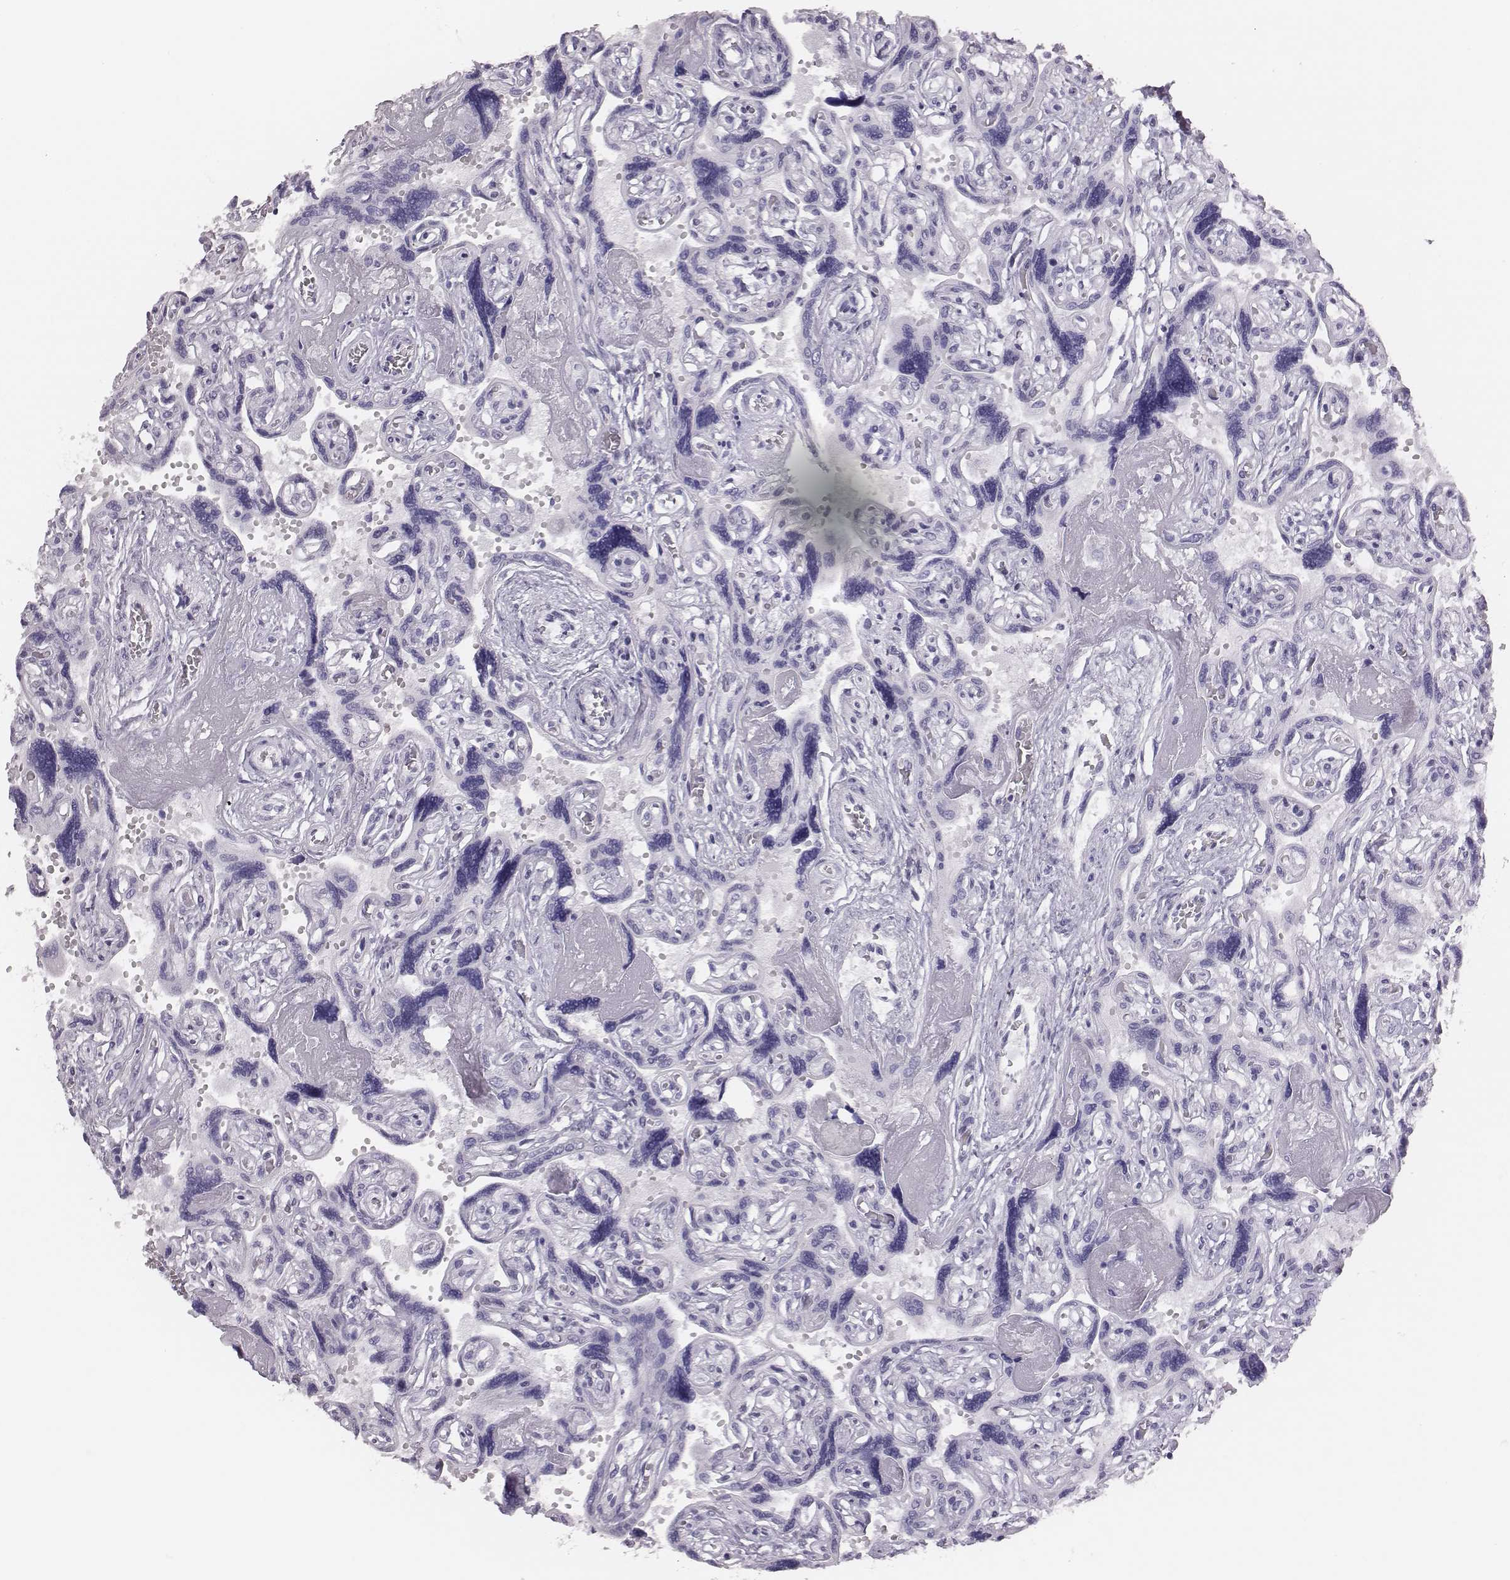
{"staining": {"intensity": "negative", "quantity": "none", "location": "none"}, "tissue": "placenta", "cell_type": "Decidual cells", "image_type": "normal", "snomed": [{"axis": "morphology", "description": "Normal tissue, NOS"}, {"axis": "topography", "description": "Placenta"}], "caption": "High power microscopy photomicrograph of an IHC histopathology image of unremarkable placenta, revealing no significant staining in decidual cells.", "gene": "H1", "patient": {"sex": "female", "age": 32}}